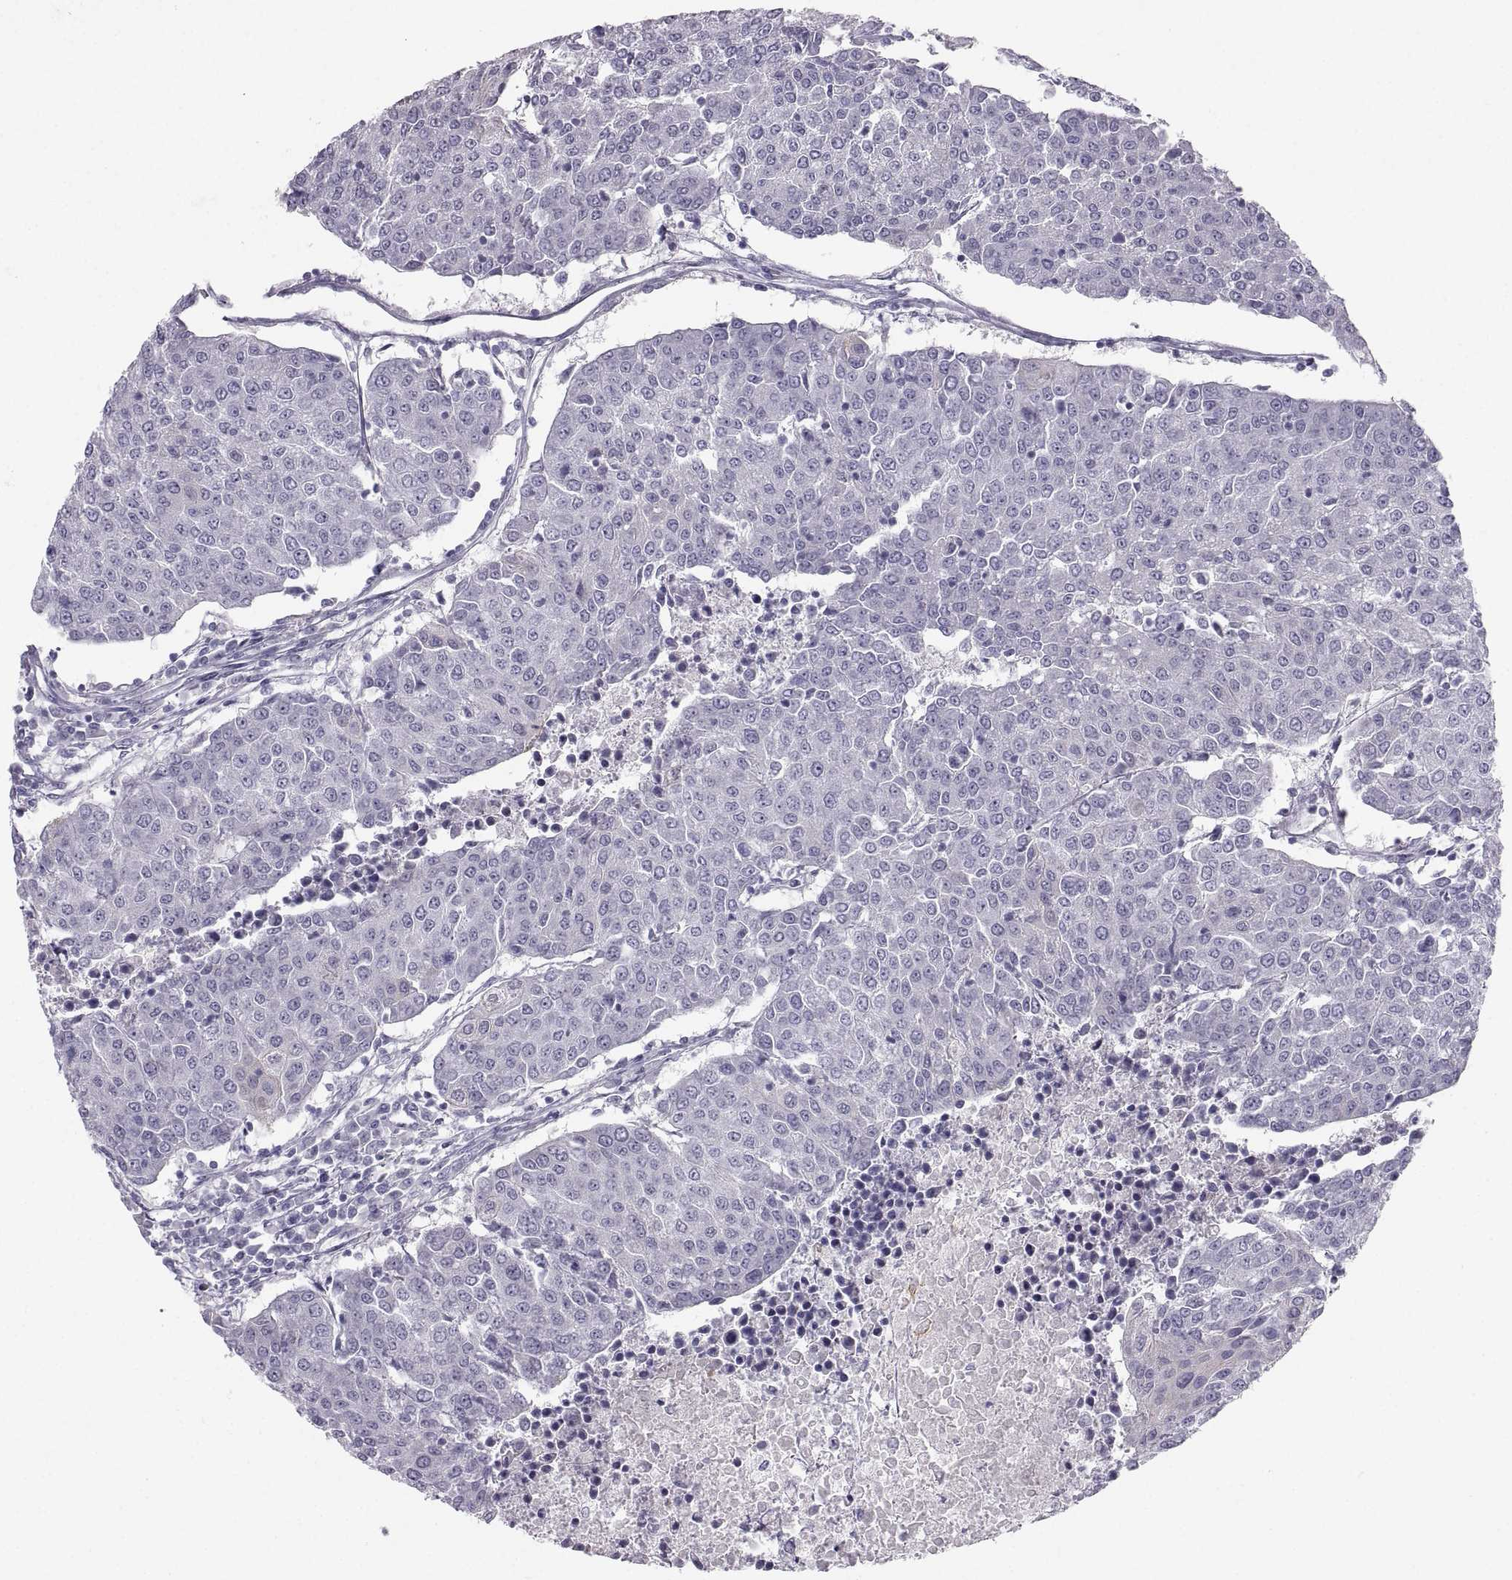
{"staining": {"intensity": "negative", "quantity": "none", "location": "none"}, "tissue": "urothelial cancer", "cell_type": "Tumor cells", "image_type": "cancer", "snomed": [{"axis": "morphology", "description": "Urothelial carcinoma, High grade"}, {"axis": "topography", "description": "Urinary bladder"}], "caption": "High power microscopy image of an IHC histopathology image of urothelial cancer, revealing no significant positivity in tumor cells.", "gene": "ZNF185", "patient": {"sex": "female", "age": 85}}